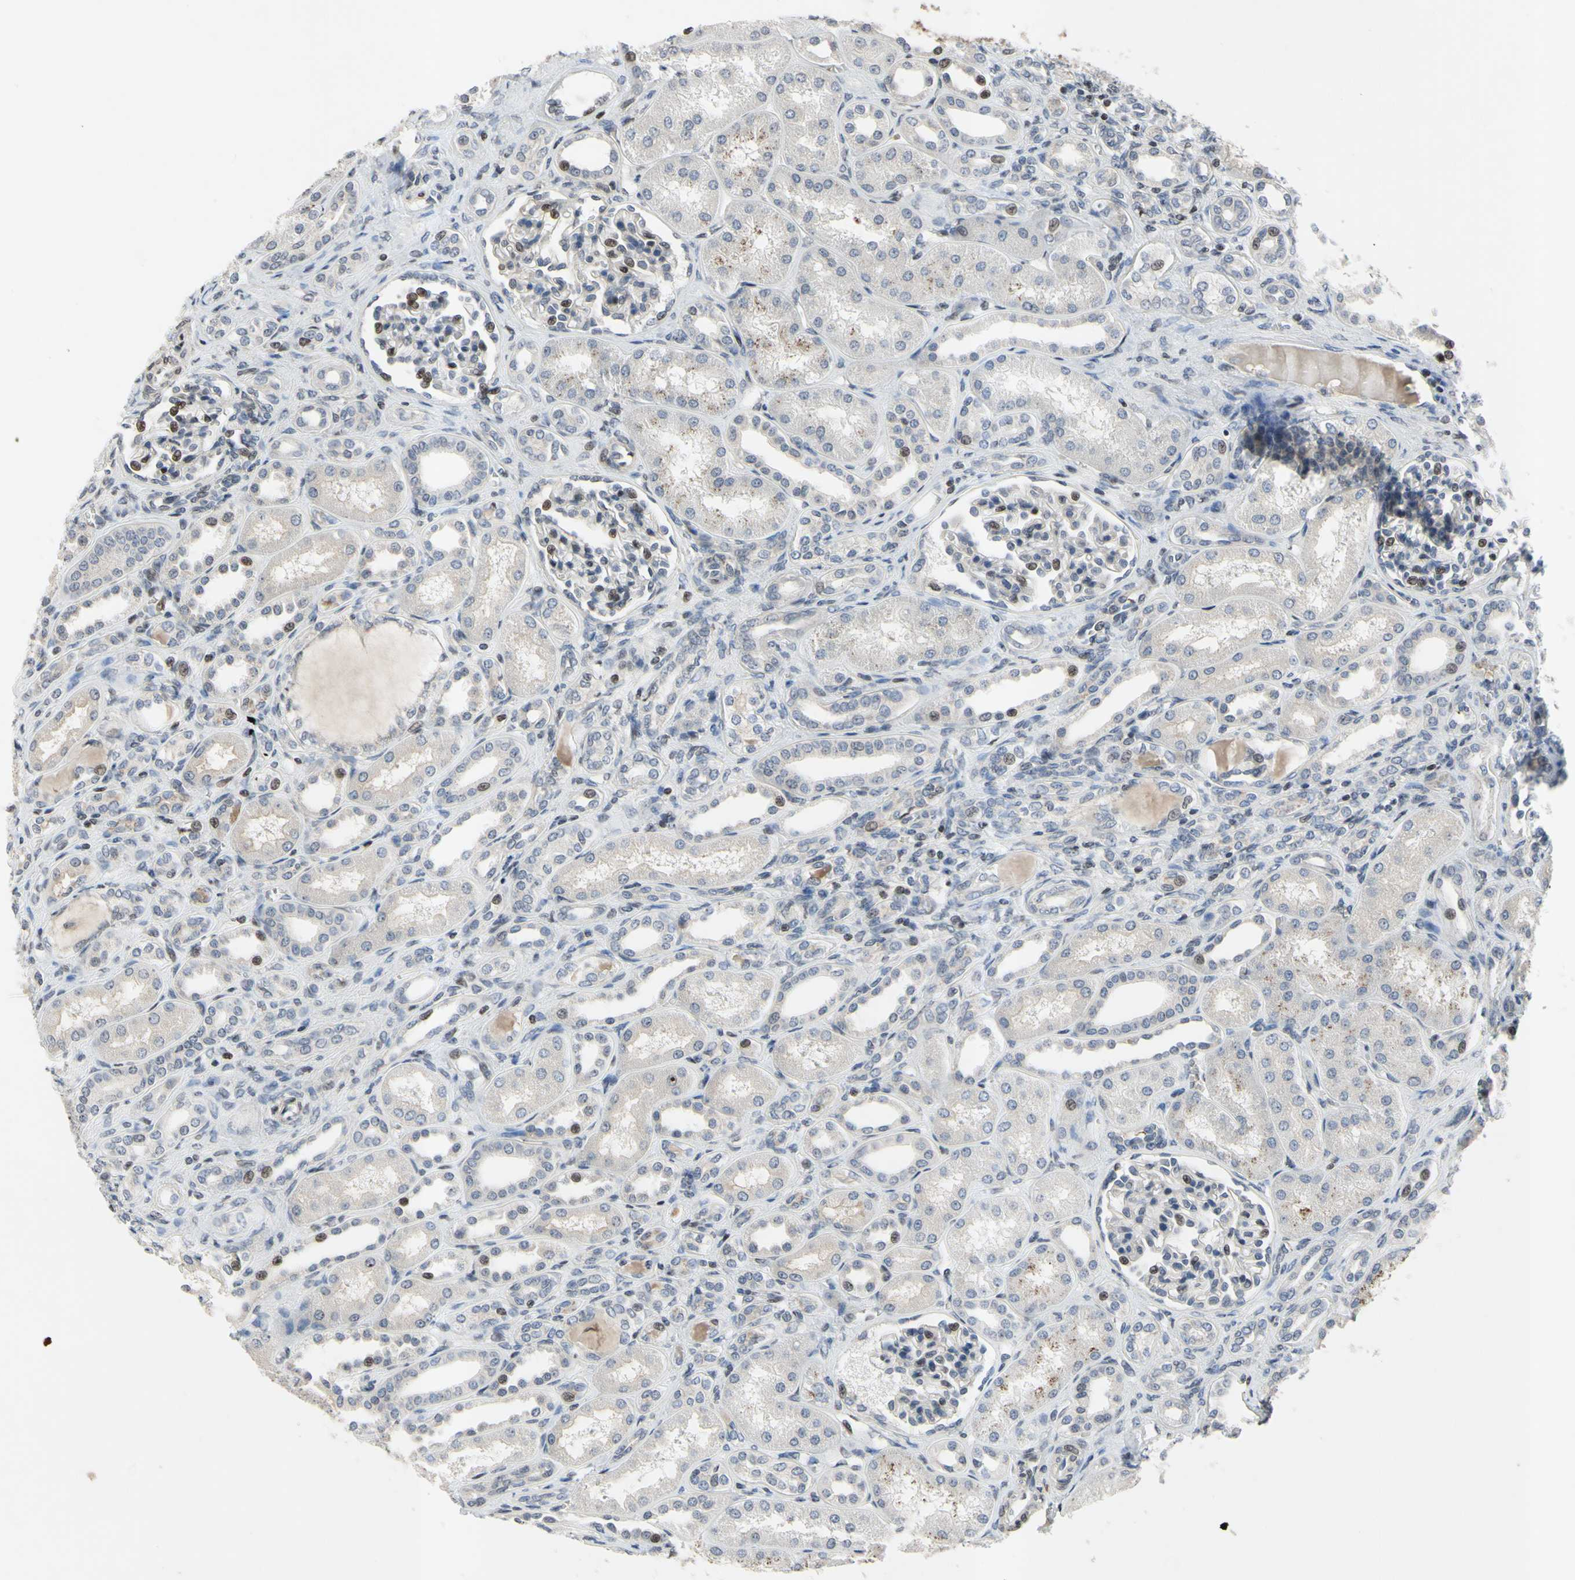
{"staining": {"intensity": "moderate", "quantity": "25%-75%", "location": "nuclear"}, "tissue": "kidney", "cell_type": "Cells in glomeruli", "image_type": "normal", "snomed": [{"axis": "morphology", "description": "Normal tissue, NOS"}, {"axis": "topography", "description": "Kidney"}], "caption": "IHC photomicrograph of unremarkable kidney stained for a protein (brown), which displays medium levels of moderate nuclear expression in approximately 25%-75% of cells in glomeruli.", "gene": "ARG1", "patient": {"sex": "male", "age": 7}}